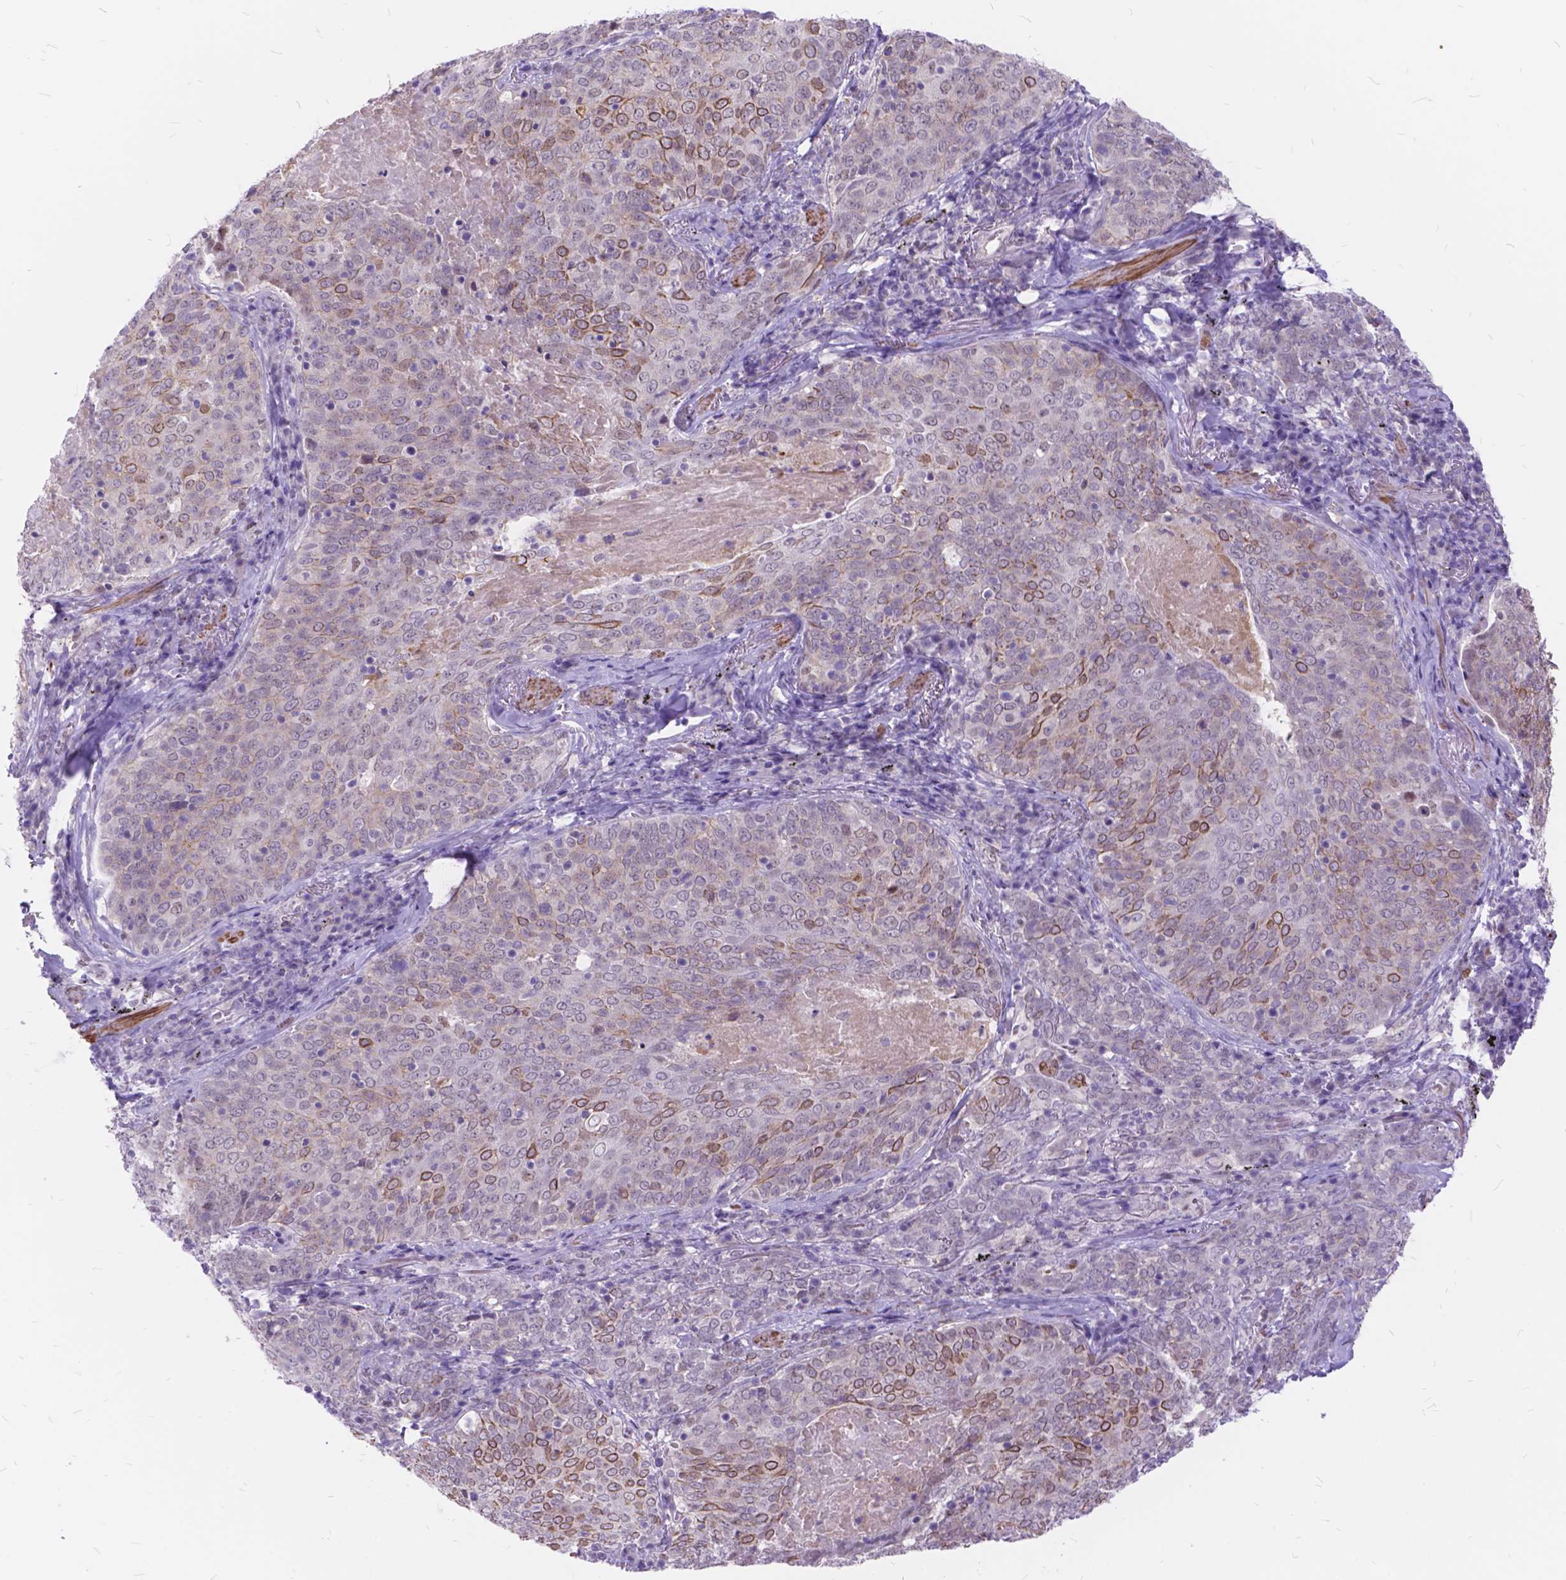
{"staining": {"intensity": "moderate", "quantity": "25%-75%", "location": "cytoplasmic/membranous"}, "tissue": "lung cancer", "cell_type": "Tumor cells", "image_type": "cancer", "snomed": [{"axis": "morphology", "description": "Squamous cell carcinoma, NOS"}, {"axis": "topography", "description": "Lung"}], "caption": "Immunohistochemistry image of neoplastic tissue: lung squamous cell carcinoma stained using immunohistochemistry (IHC) exhibits medium levels of moderate protein expression localized specifically in the cytoplasmic/membranous of tumor cells, appearing as a cytoplasmic/membranous brown color.", "gene": "MAN2C1", "patient": {"sex": "male", "age": 82}}